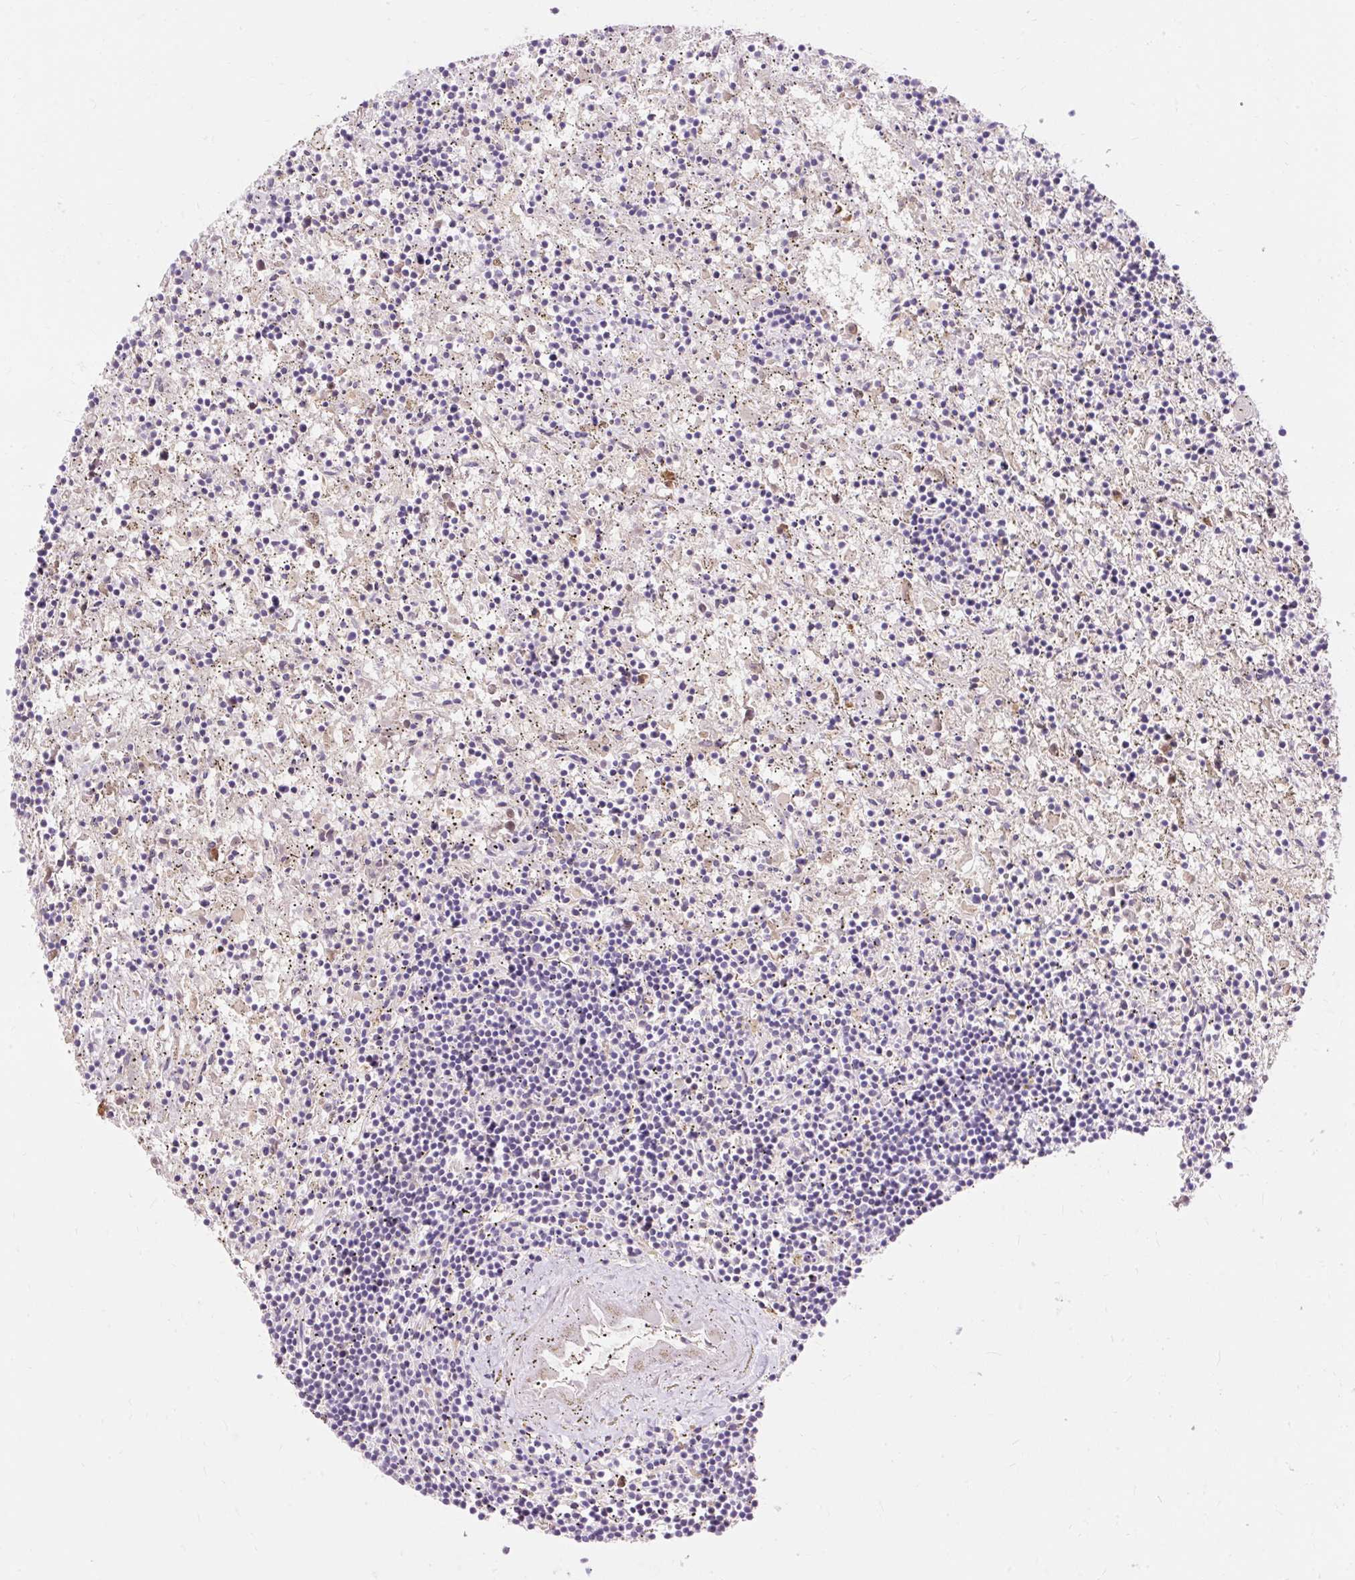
{"staining": {"intensity": "negative", "quantity": "none", "location": "none"}, "tissue": "lymphoma", "cell_type": "Tumor cells", "image_type": "cancer", "snomed": [{"axis": "morphology", "description": "Malignant lymphoma, non-Hodgkin's type, Low grade"}, {"axis": "topography", "description": "Spleen"}], "caption": "This is an IHC image of lymphoma. There is no staining in tumor cells.", "gene": "SEC63", "patient": {"sex": "male", "age": 76}}